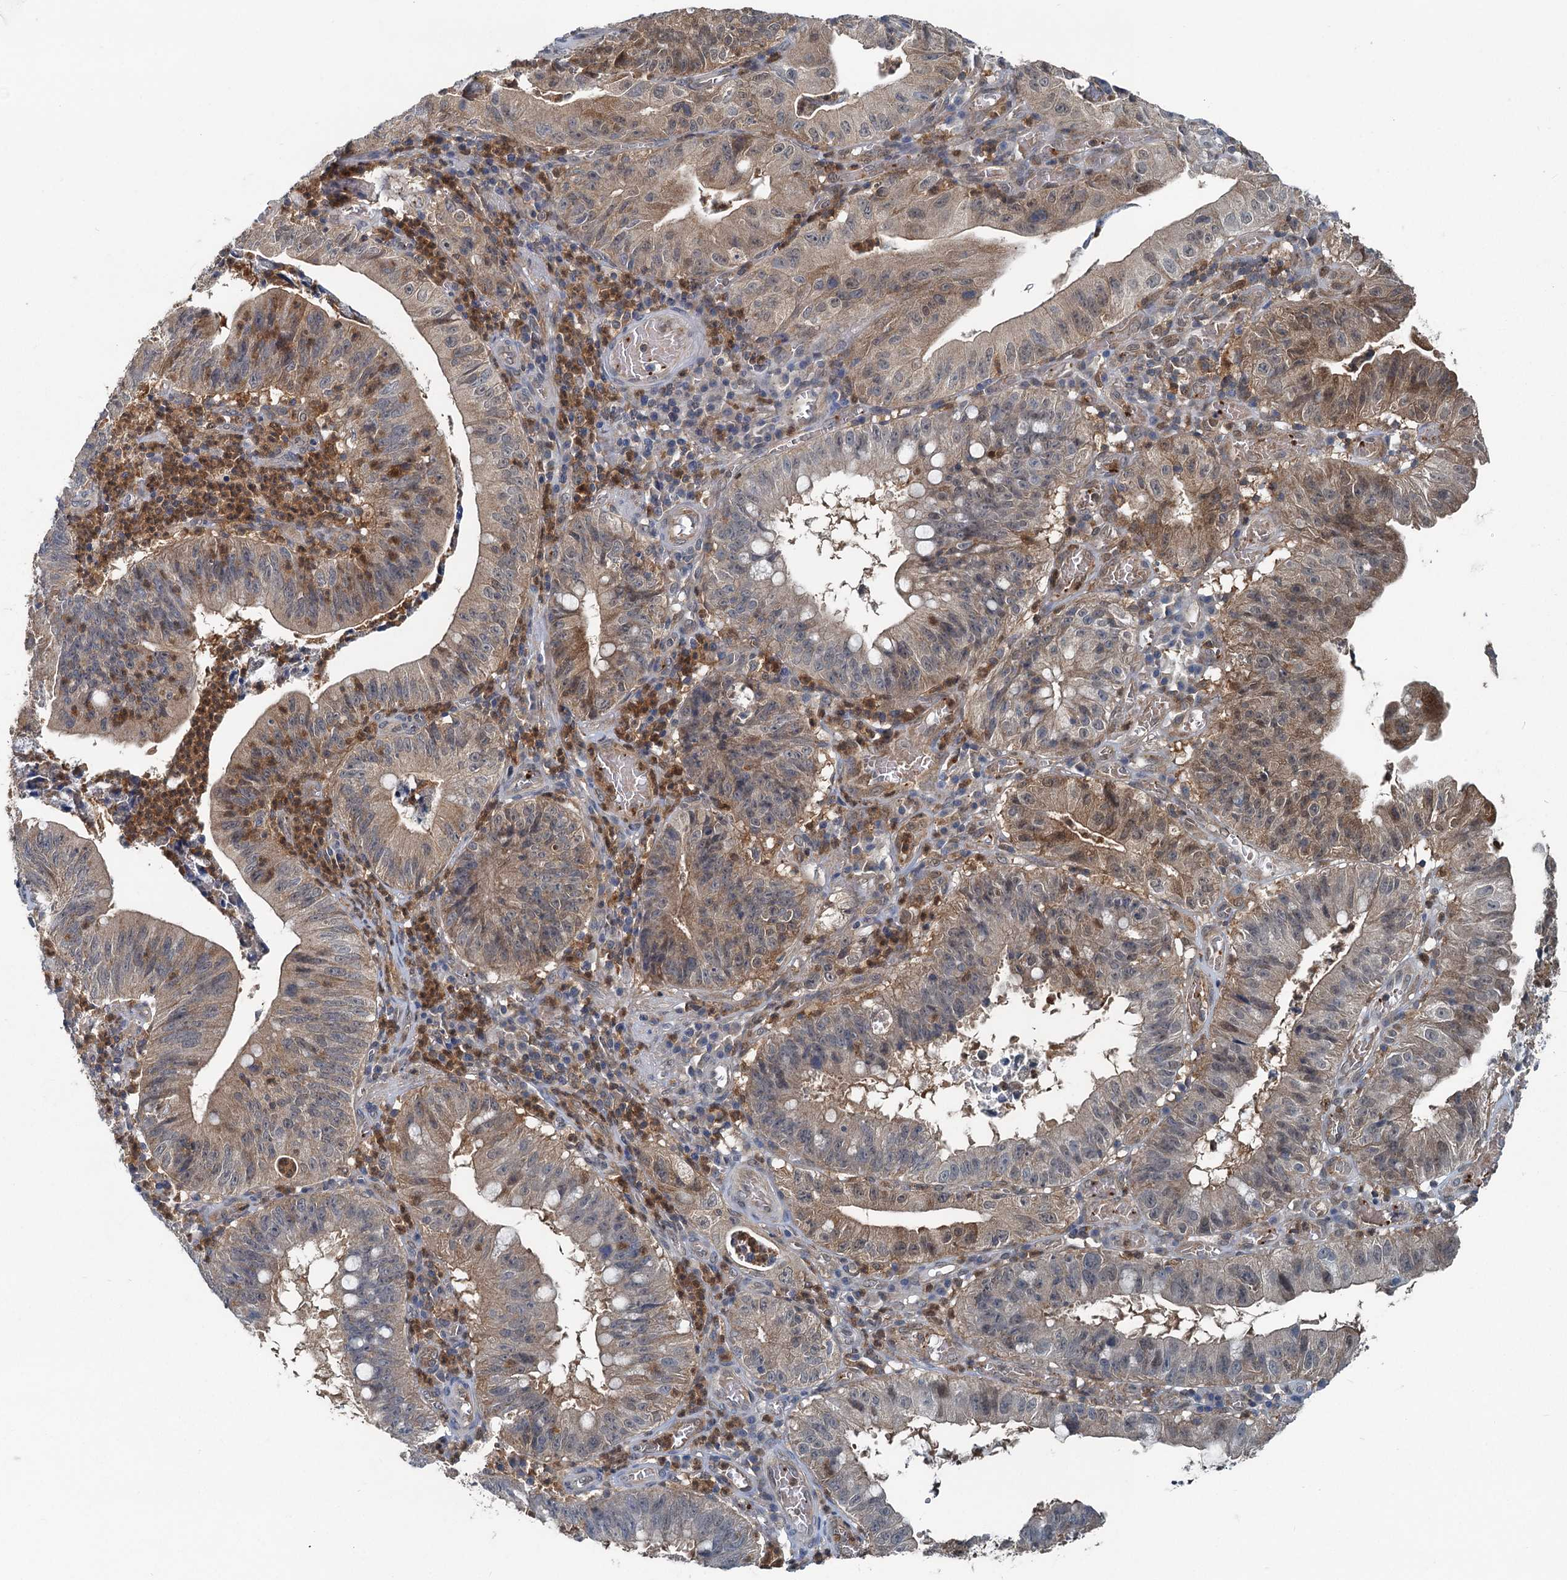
{"staining": {"intensity": "weak", "quantity": ">75%", "location": "cytoplasmic/membranous"}, "tissue": "stomach cancer", "cell_type": "Tumor cells", "image_type": "cancer", "snomed": [{"axis": "morphology", "description": "Adenocarcinoma, NOS"}, {"axis": "topography", "description": "Stomach"}], "caption": "There is low levels of weak cytoplasmic/membranous expression in tumor cells of stomach adenocarcinoma, as demonstrated by immunohistochemical staining (brown color).", "gene": "GCLM", "patient": {"sex": "male", "age": 59}}